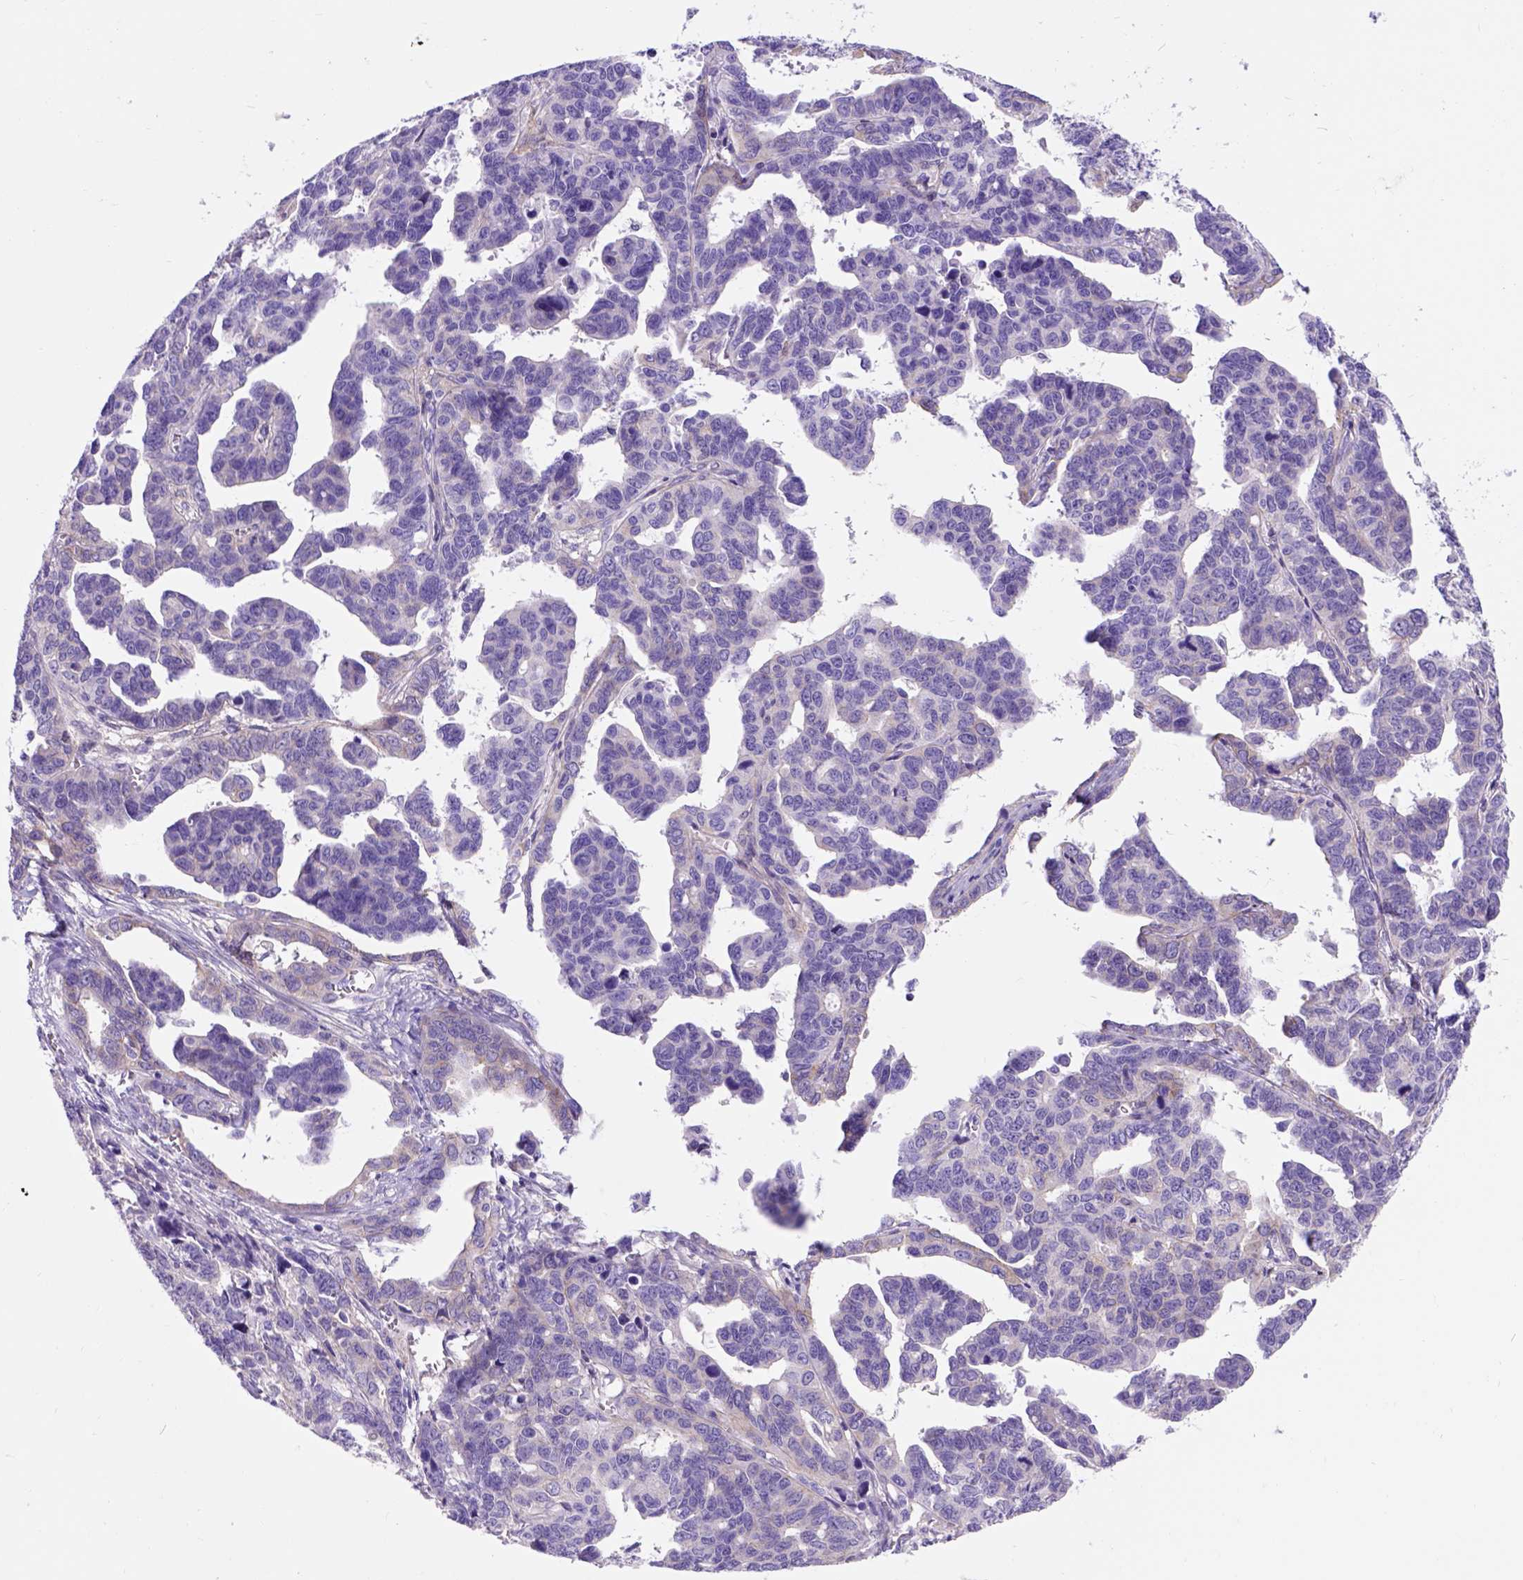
{"staining": {"intensity": "negative", "quantity": "none", "location": "none"}, "tissue": "ovarian cancer", "cell_type": "Tumor cells", "image_type": "cancer", "snomed": [{"axis": "morphology", "description": "Cystadenocarcinoma, serous, NOS"}, {"axis": "topography", "description": "Ovary"}], "caption": "Tumor cells are negative for protein expression in human ovarian cancer.", "gene": "EGFR", "patient": {"sex": "female", "age": 69}}